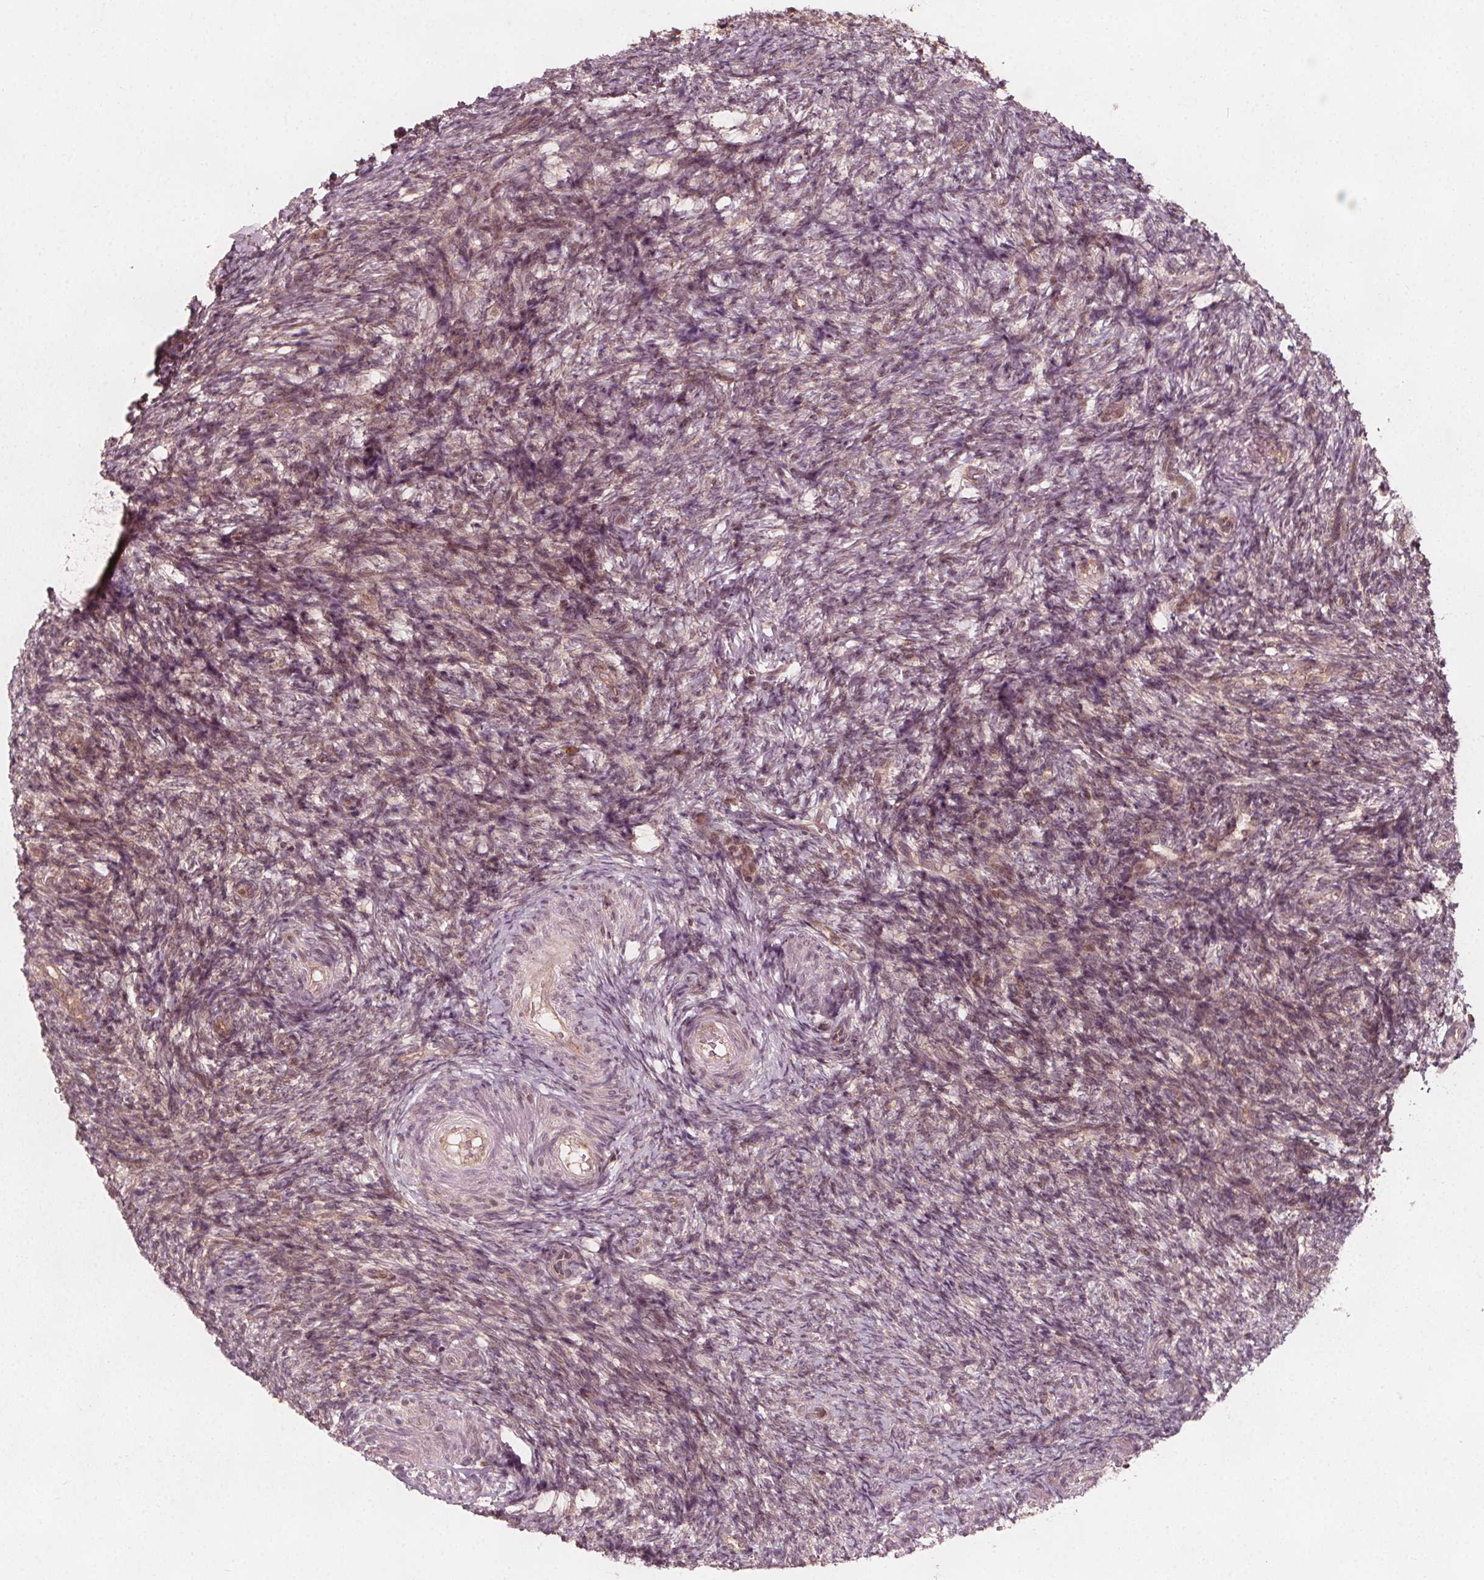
{"staining": {"intensity": "moderate", "quantity": ">75%", "location": "cytoplasmic/membranous"}, "tissue": "ovary", "cell_type": "Follicle cells", "image_type": "normal", "snomed": [{"axis": "morphology", "description": "Normal tissue, NOS"}, {"axis": "topography", "description": "Ovary"}], "caption": "High-power microscopy captured an IHC image of benign ovary, revealing moderate cytoplasmic/membranous staining in approximately >75% of follicle cells.", "gene": "AIP", "patient": {"sex": "female", "age": 39}}